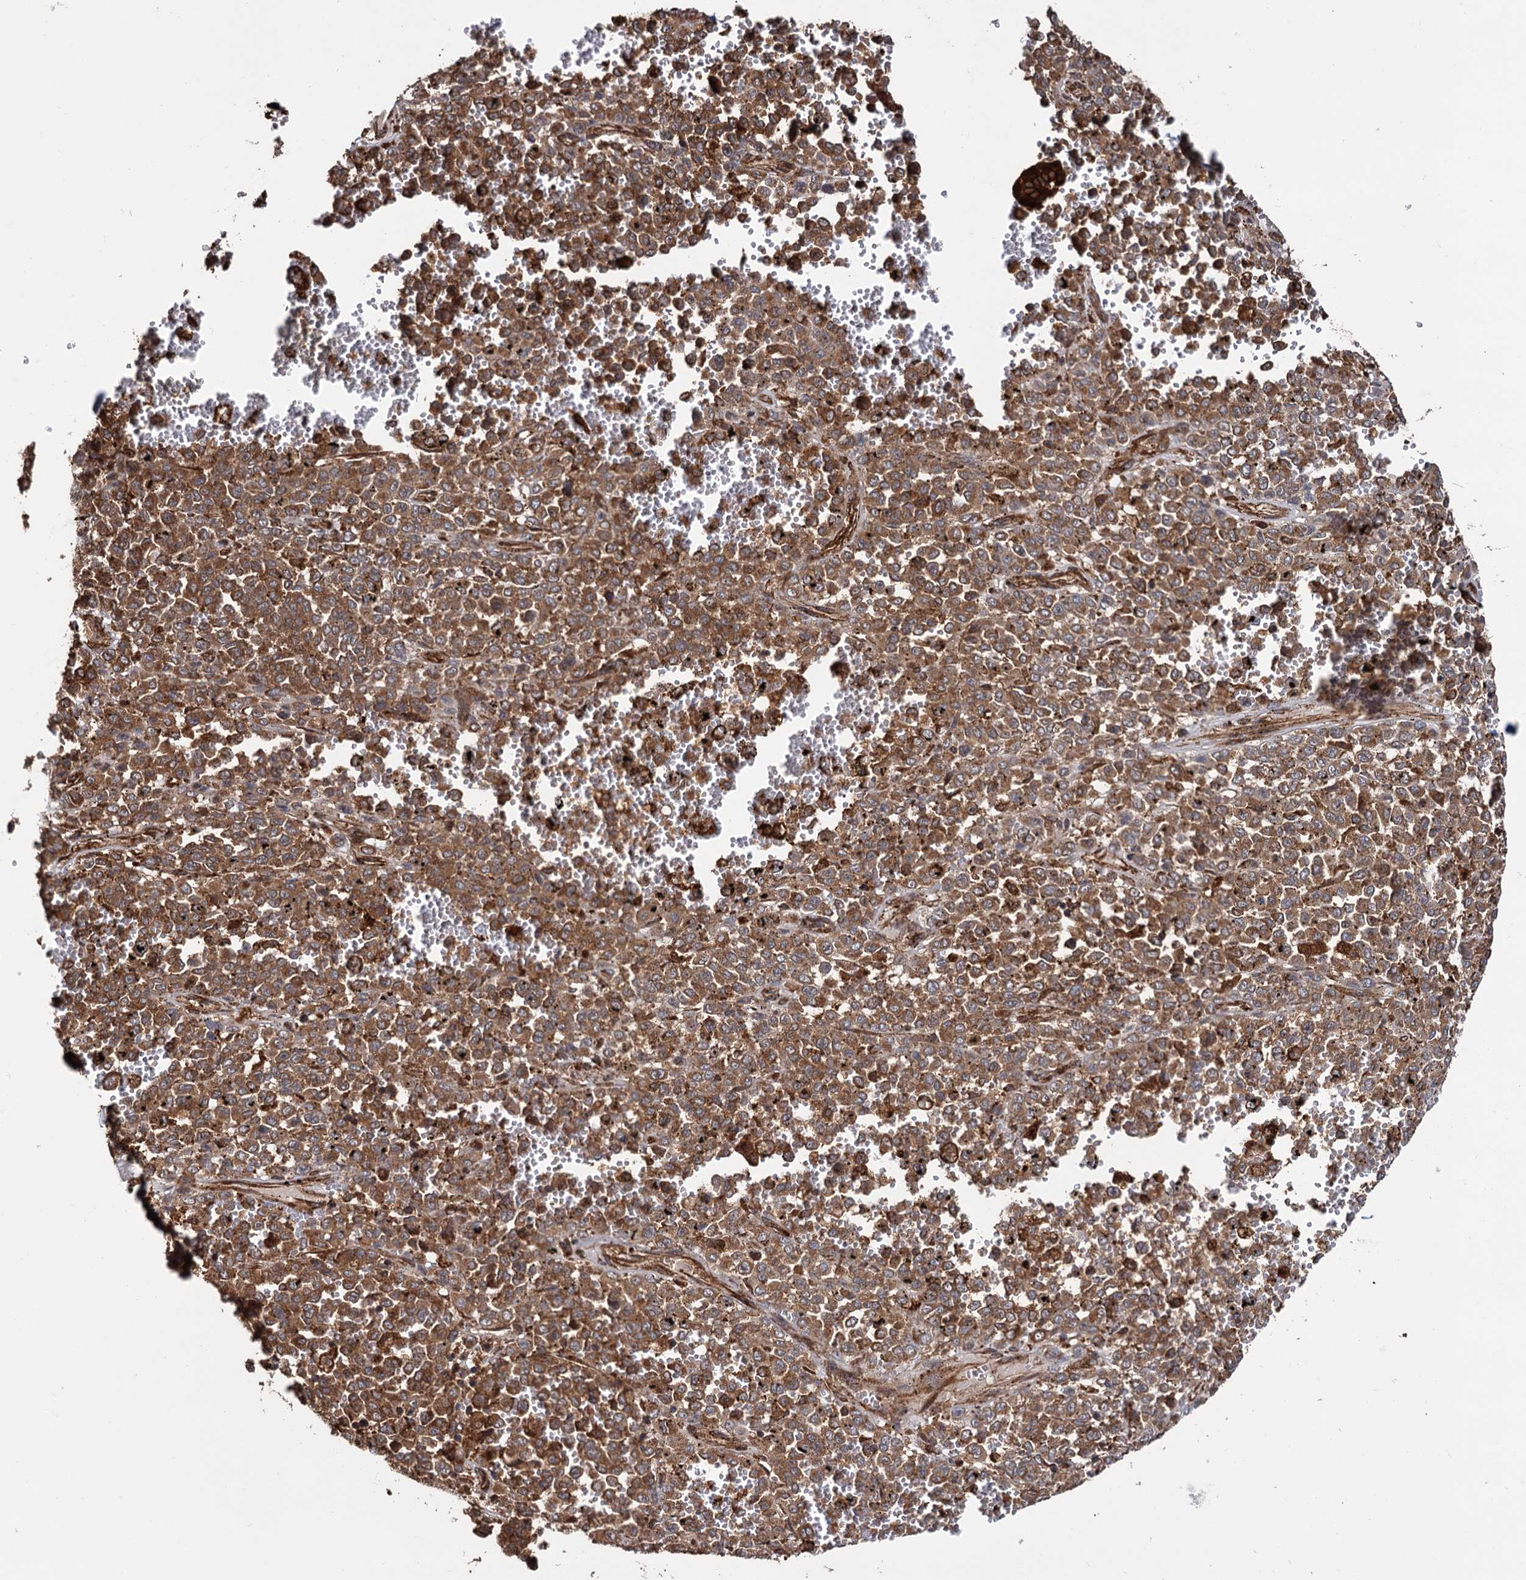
{"staining": {"intensity": "moderate", "quantity": ">75%", "location": "cytoplasmic/membranous"}, "tissue": "melanoma", "cell_type": "Tumor cells", "image_type": "cancer", "snomed": [{"axis": "morphology", "description": "Malignant melanoma, Metastatic site"}, {"axis": "topography", "description": "Pancreas"}], "caption": "A brown stain highlights moderate cytoplasmic/membranous positivity of a protein in human malignant melanoma (metastatic site) tumor cells.", "gene": "ATP8B4", "patient": {"sex": "female", "age": 30}}